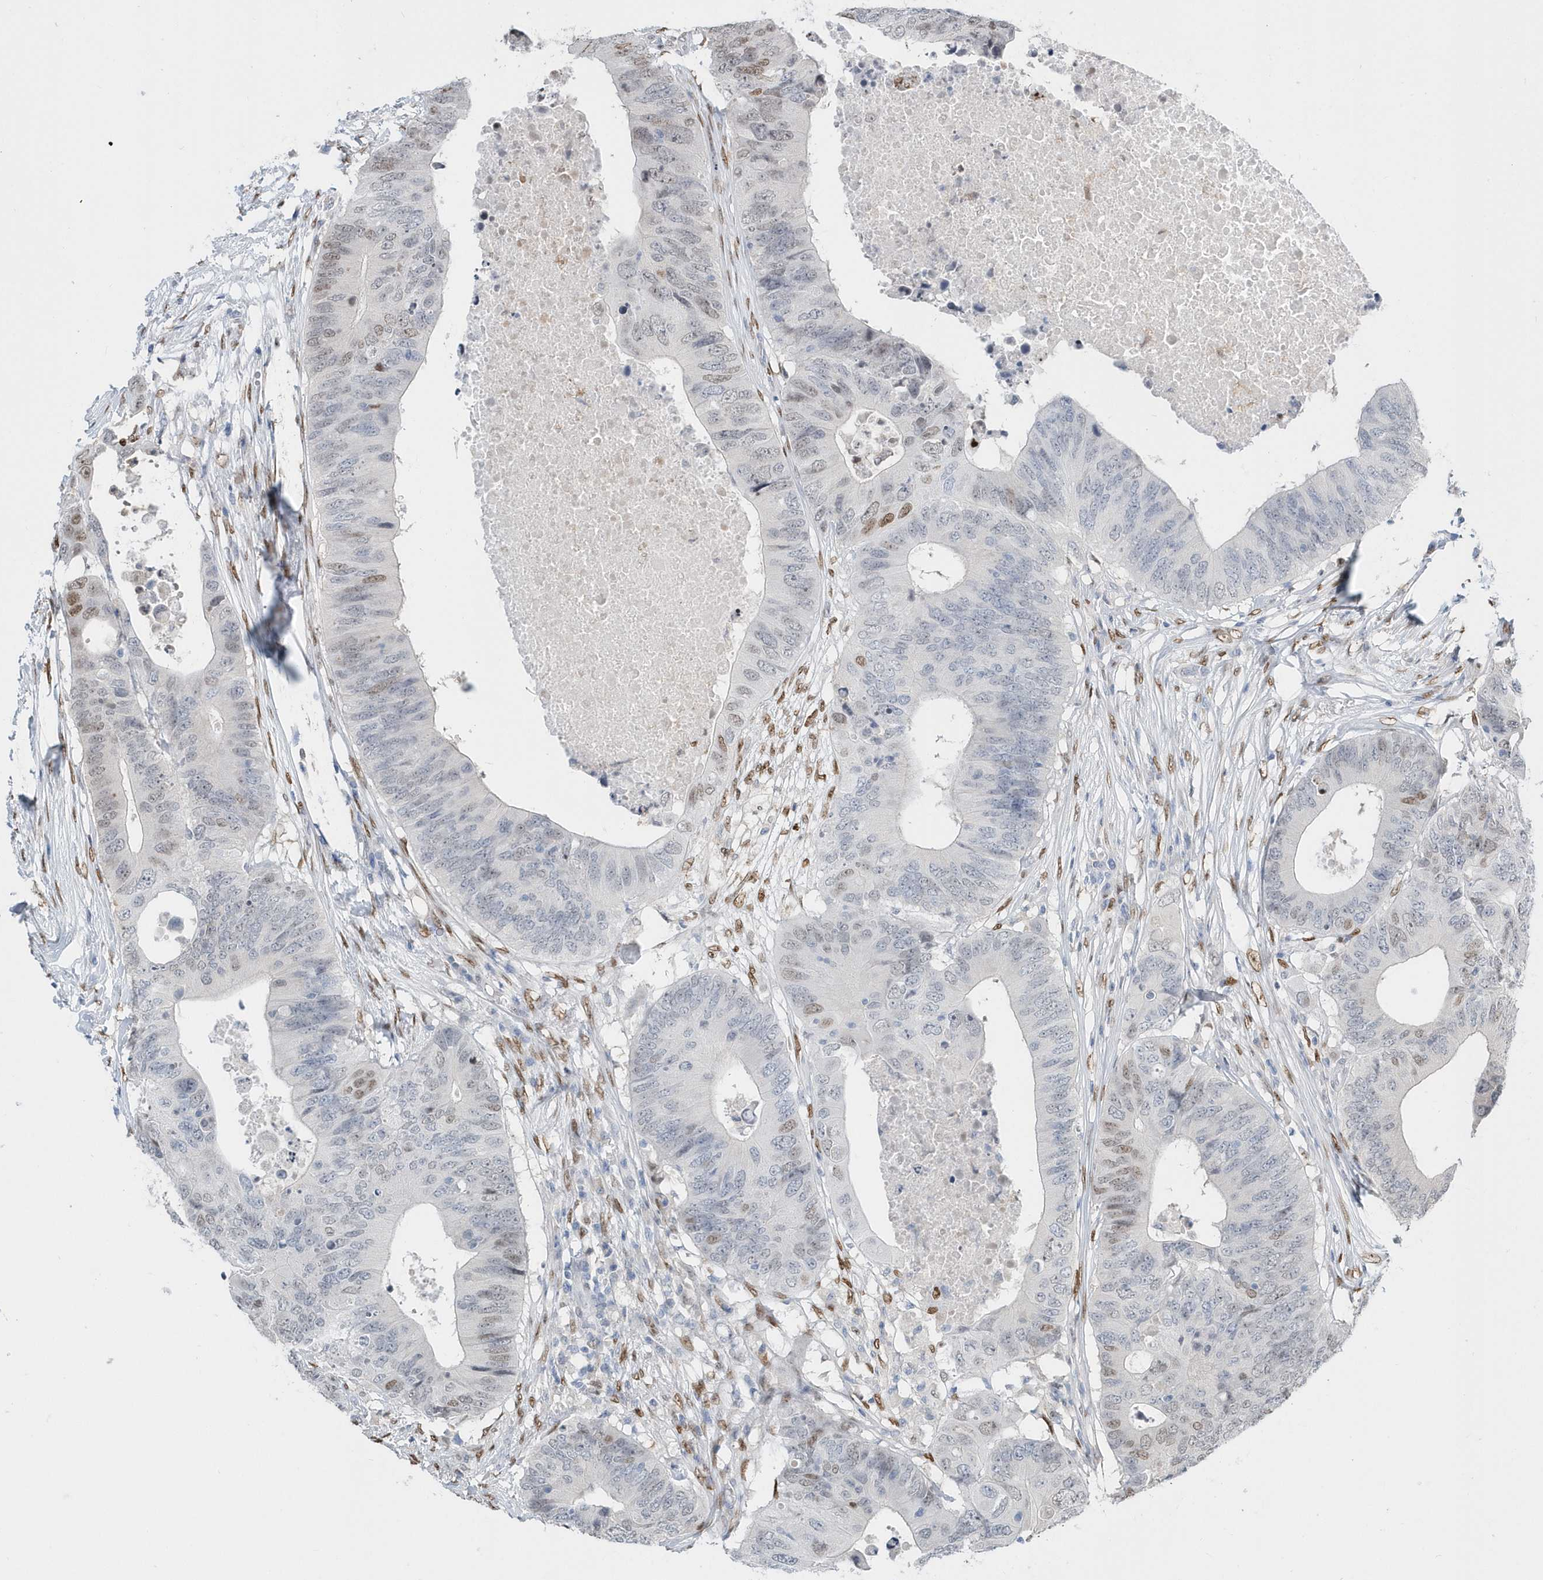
{"staining": {"intensity": "moderate", "quantity": "<25%", "location": "nuclear"}, "tissue": "colorectal cancer", "cell_type": "Tumor cells", "image_type": "cancer", "snomed": [{"axis": "morphology", "description": "Adenocarcinoma, NOS"}, {"axis": "topography", "description": "Colon"}], "caption": "Brown immunohistochemical staining in colorectal cancer (adenocarcinoma) reveals moderate nuclear expression in approximately <25% of tumor cells.", "gene": "MACROH2A2", "patient": {"sex": "male", "age": 71}}